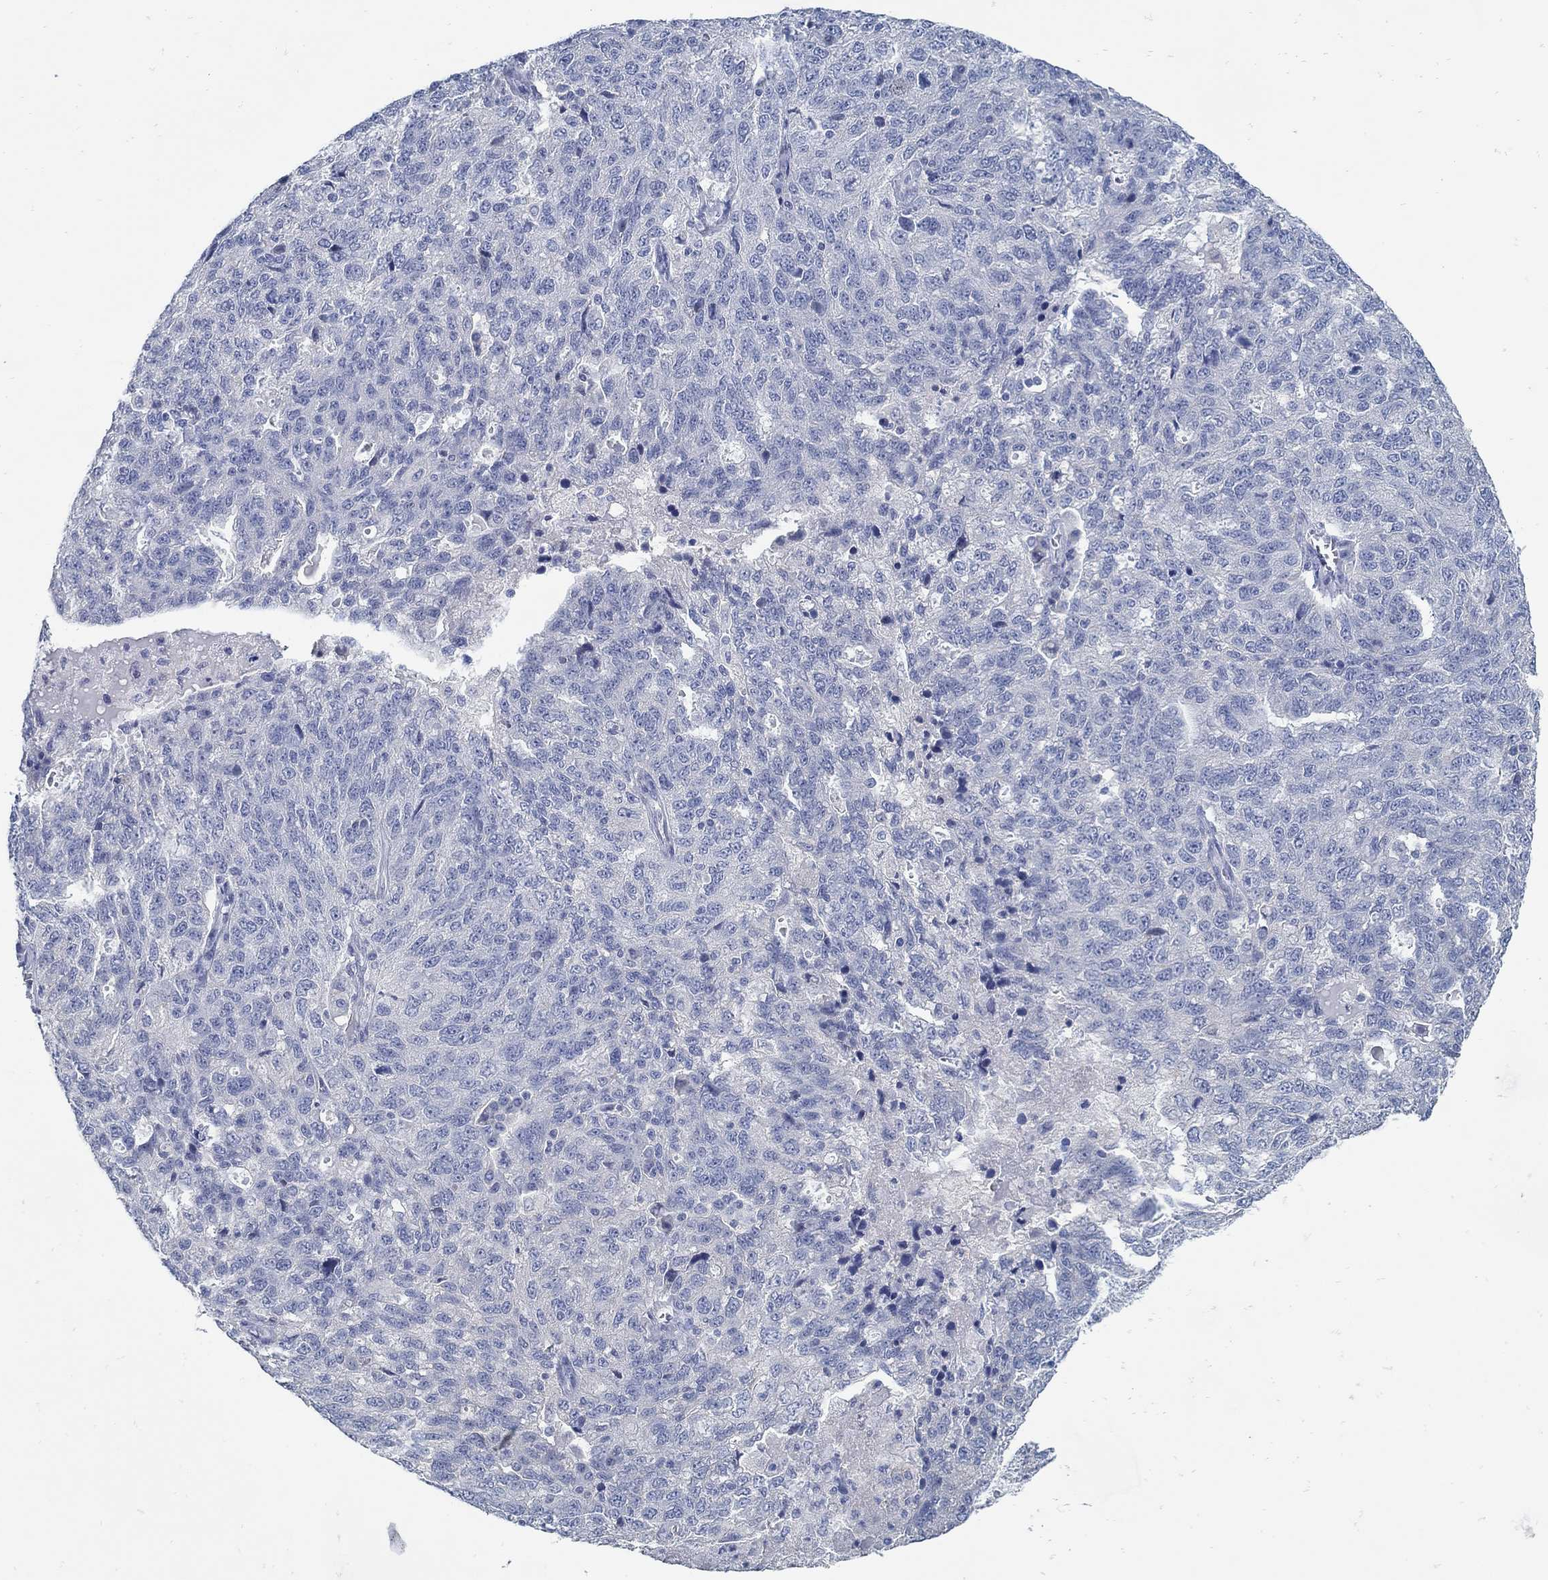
{"staining": {"intensity": "negative", "quantity": "none", "location": "none"}, "tissue": "ovarian cancer", "cell_type": "Tumor cells", "image_type": "cancer", "snomed": [{"axis": "morphology", "description": "Cystadenocarcinoma, serous, NOS"}, {"axis": "topography", "description": "Ovary"}], "caption": "Immunohistochemistry (IHC) of serous cystadenocarcinoma (ovarian) shows no expression in tumor cells.", "gene": "ZFAND4", "patient": {"sex": "female", "age": 71}}